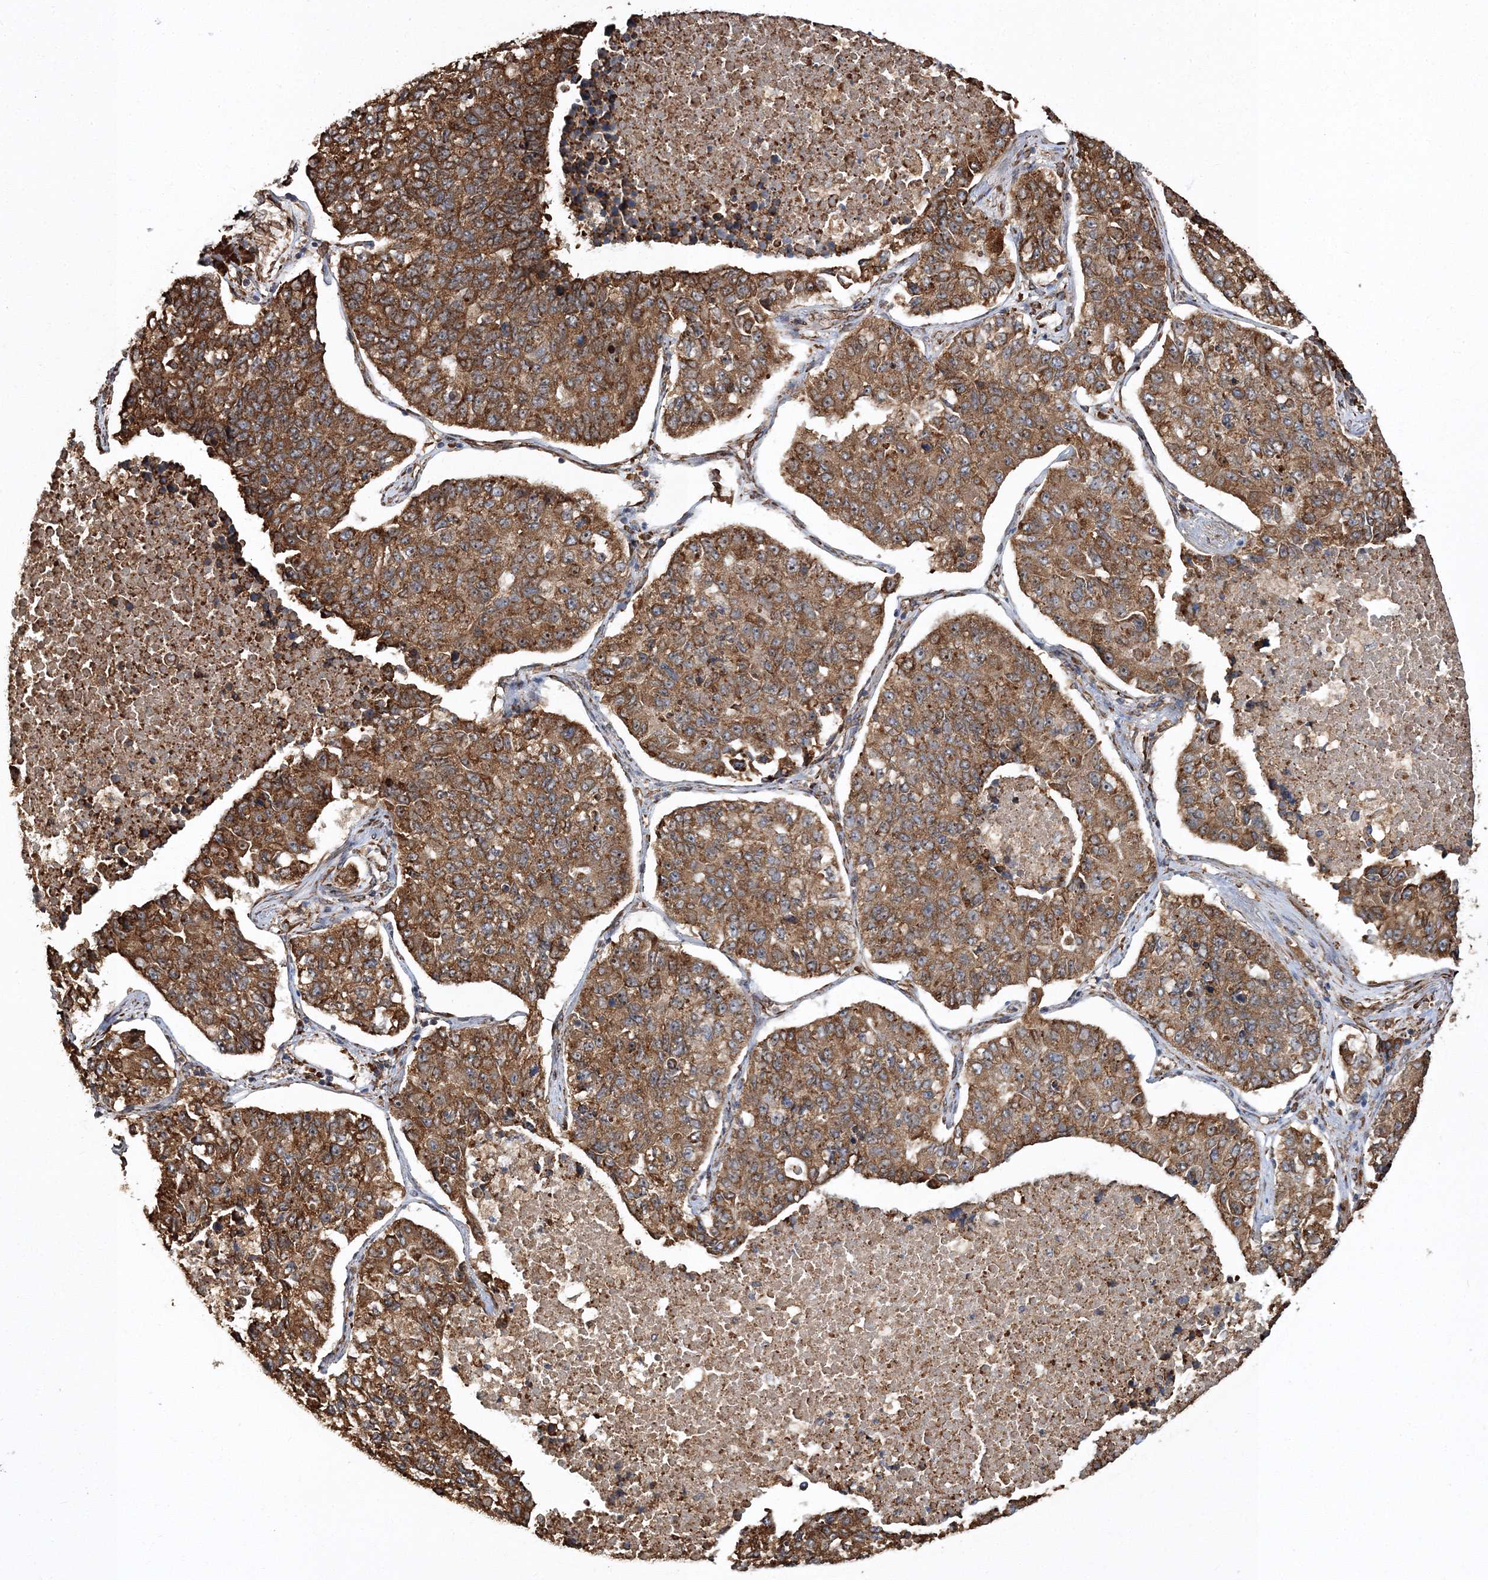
{"staining": {"intensity": "moderate", "quantity": ">75%", "location": "cytoplasmic/membranous"}, "tissue": "lung cancer", "cell_type": "Tumor cells", "image_type": "cancer", "snomed": [{"axis": "morphology", "description": "Adenocarcinoma, NOS"}, {"axis": "topography", "description": "Lung"}], "caption": "Protein analysis of lung cancer tissue demonstrates moderate cytoplasmic/membranous staining in about >75% of tumor cells.", "gene": "SCRN3", "patient": {"sex": "male", "age": 49}}